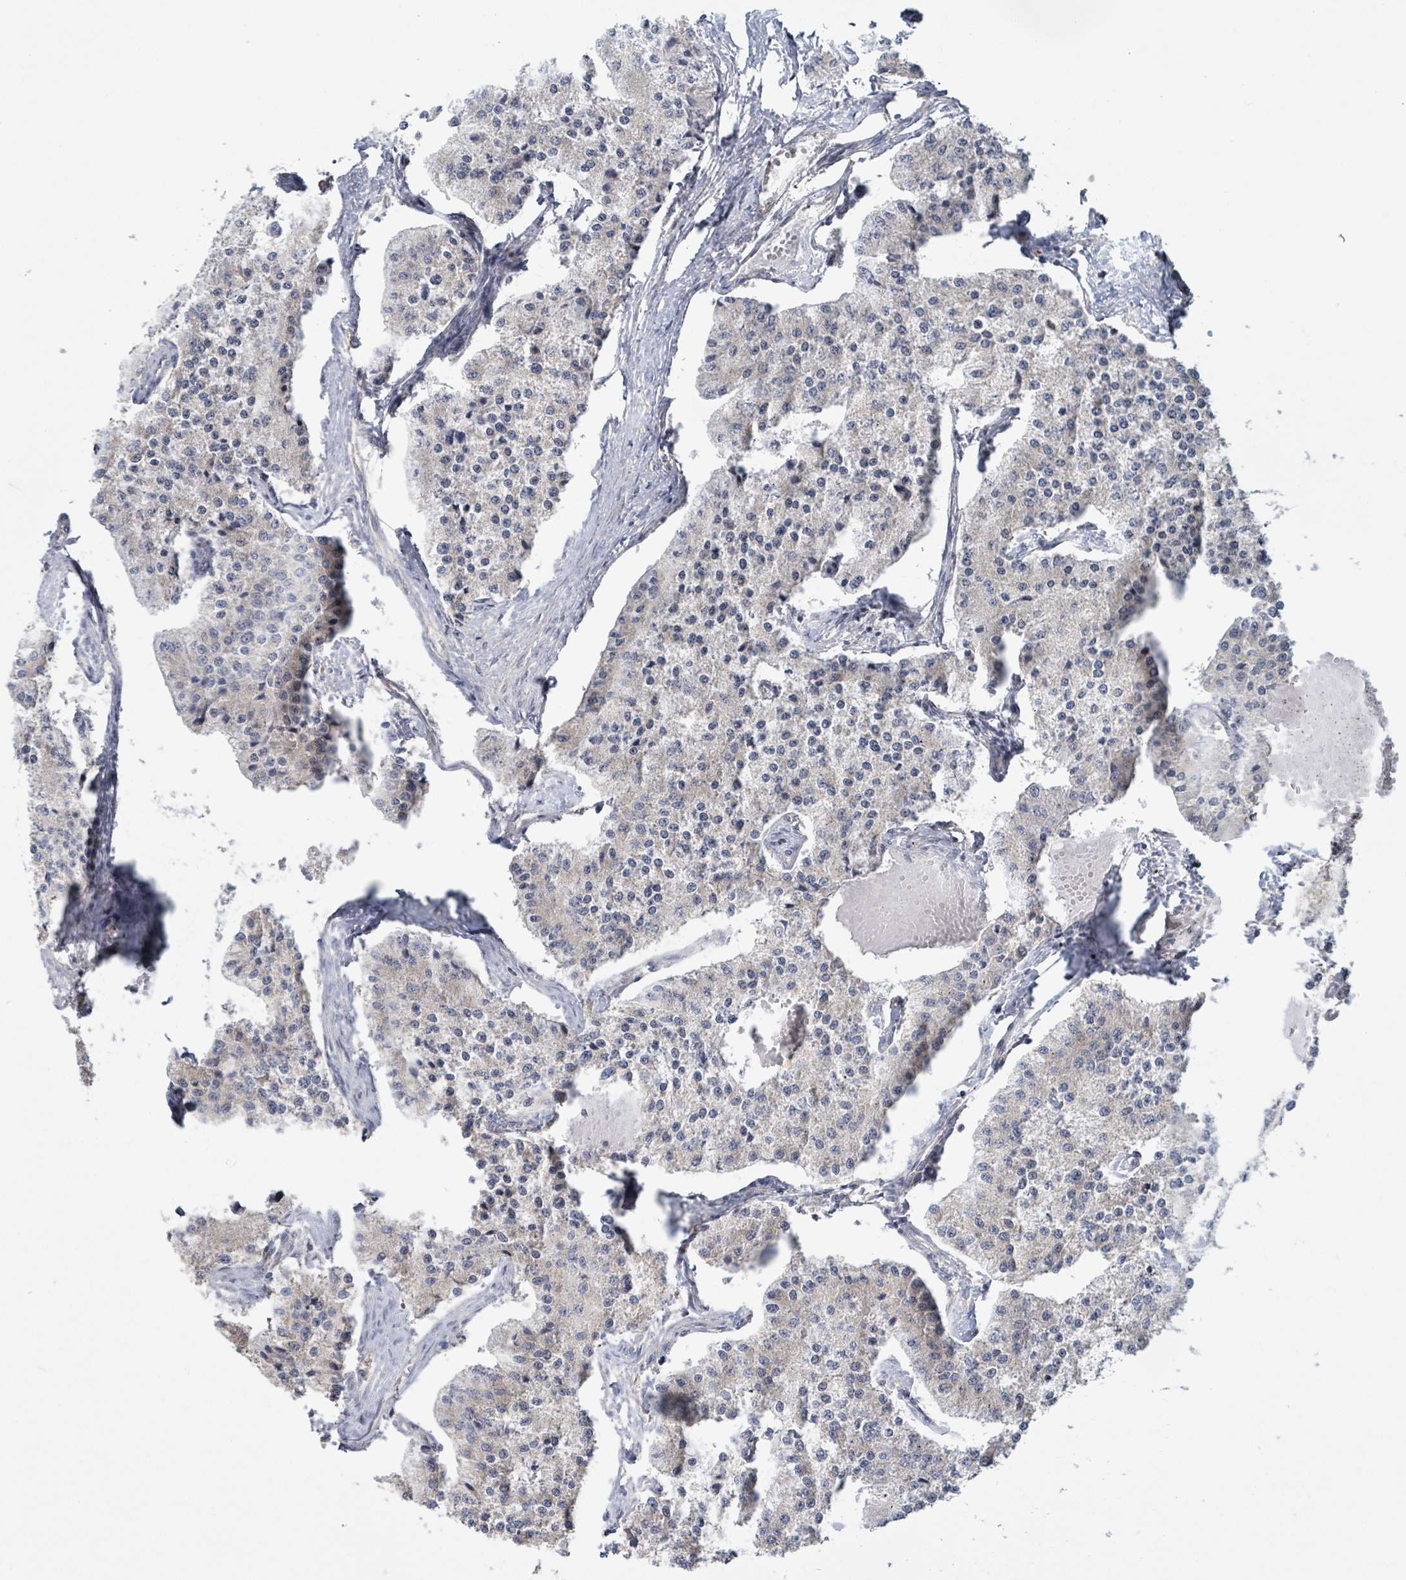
{"staining": {"intensity": "negative", "quantity": "none", "location": "none"}, "tissue": "carcinoid", "cell_type": "Tumor cells", "image_type": "cancer", "snomed": [{"axis": "morphology", "description": "Carcinoid, malignant, NOS"}, {"axis": "topography", "description": "Colon"}], "caption": "There is no significant positivity in tumor cells of carcinoid.", "gene": "KCNS2", "patient": {"sex": "female", "age": 52}}